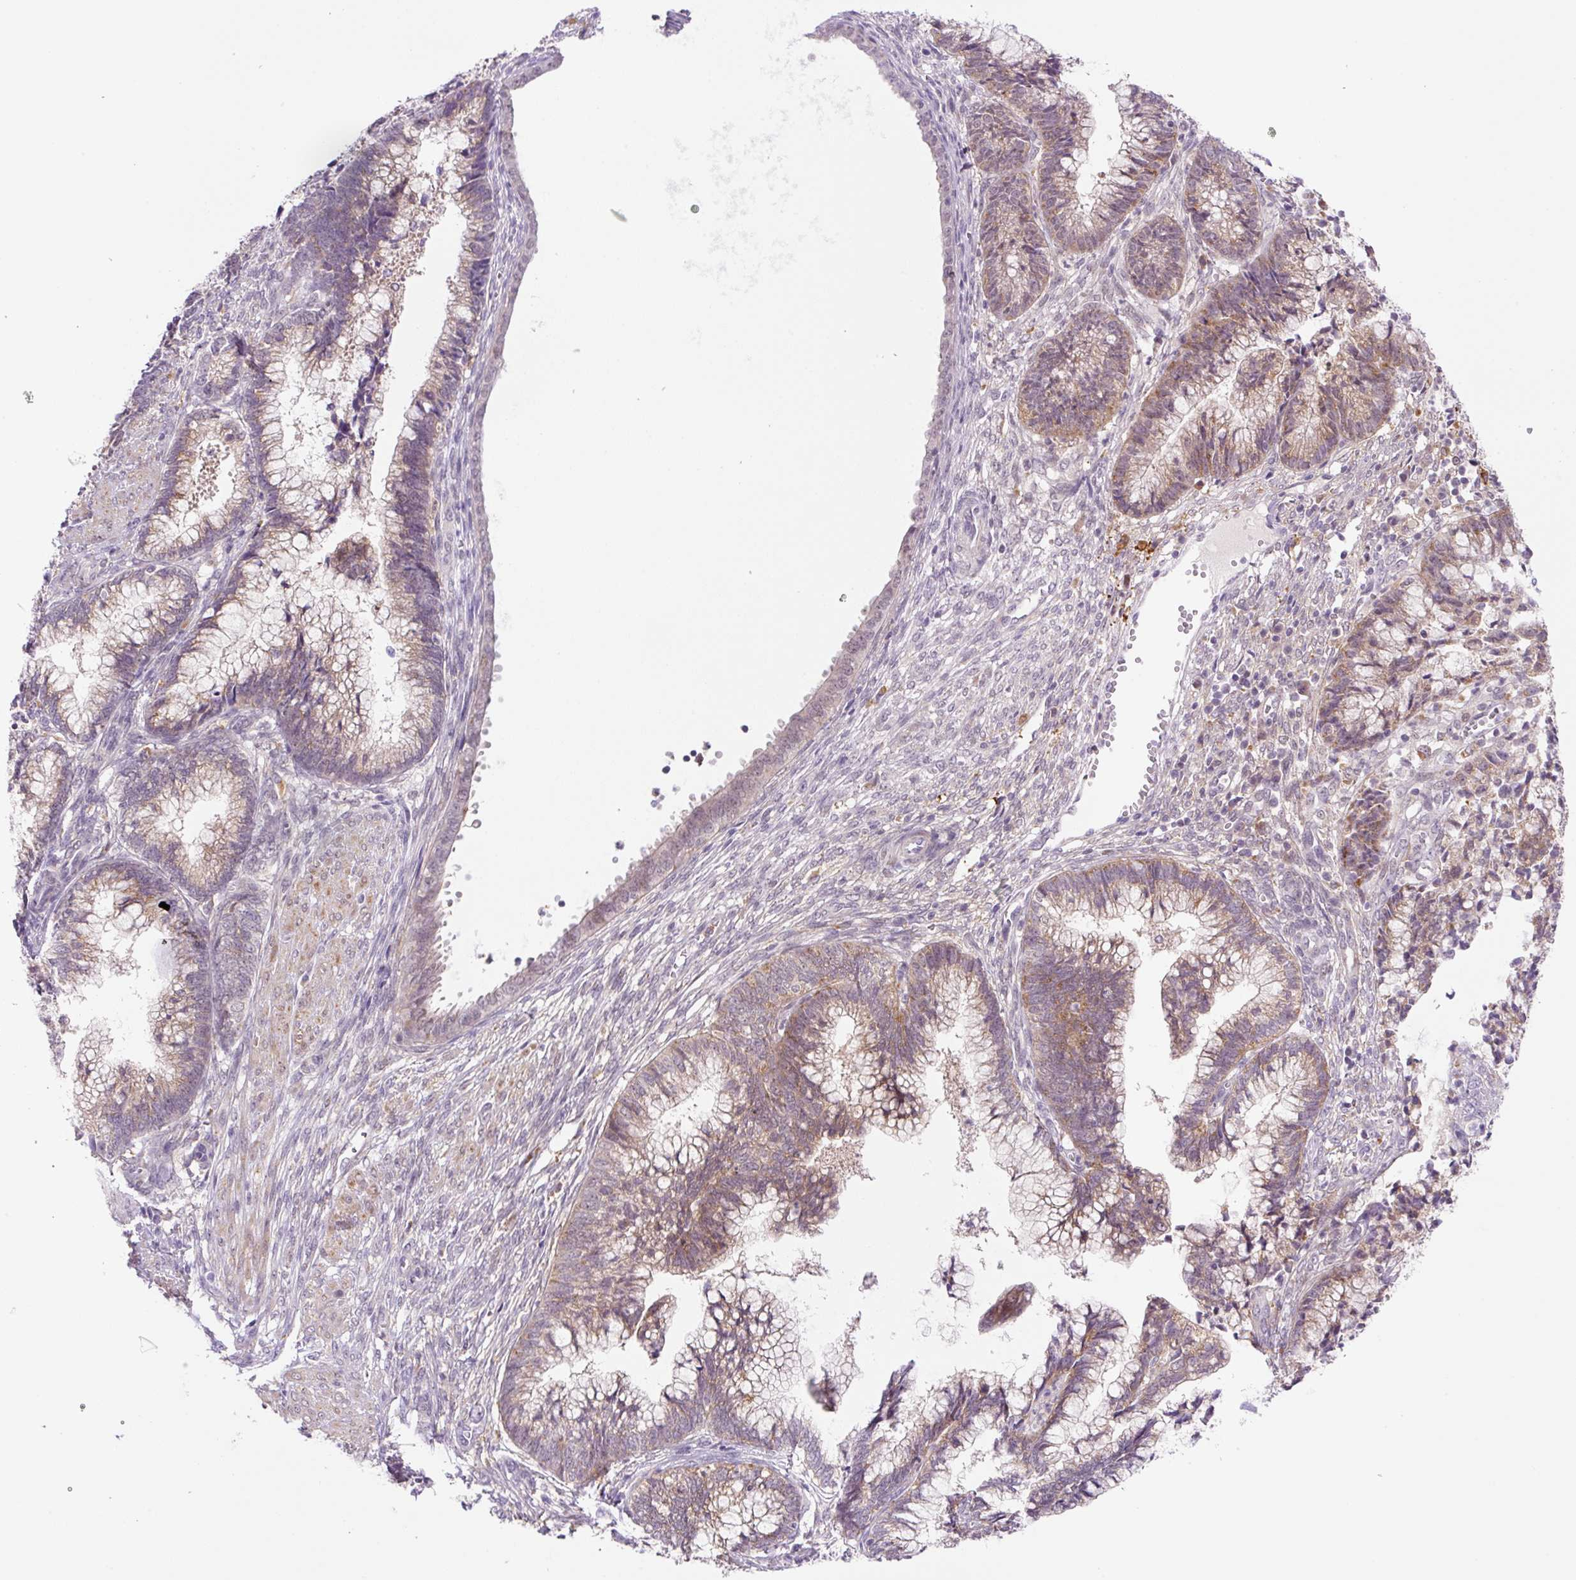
{"staining": {"intensity": "moderate", "quantity": ">75%", "location": "cytoplasmic/membranous"}, "tissue": "cervical cancer", "cell_type": "Tumor cells", "image_type": "cancer", "snomed": [{"axis": "morphology", "description": "Adenocarcinoma, NOS"}, {"axis": "topography", "description": "Cervix"}], "caption": "Protein expression analysis of human adenocarcinoma (cervical) reveals moderate cytoplasmic/membranous expression in approximately >75% of tumor cells.", "gene": "CEBPZOS", "patient": {"sex": "female", "age": 44}}